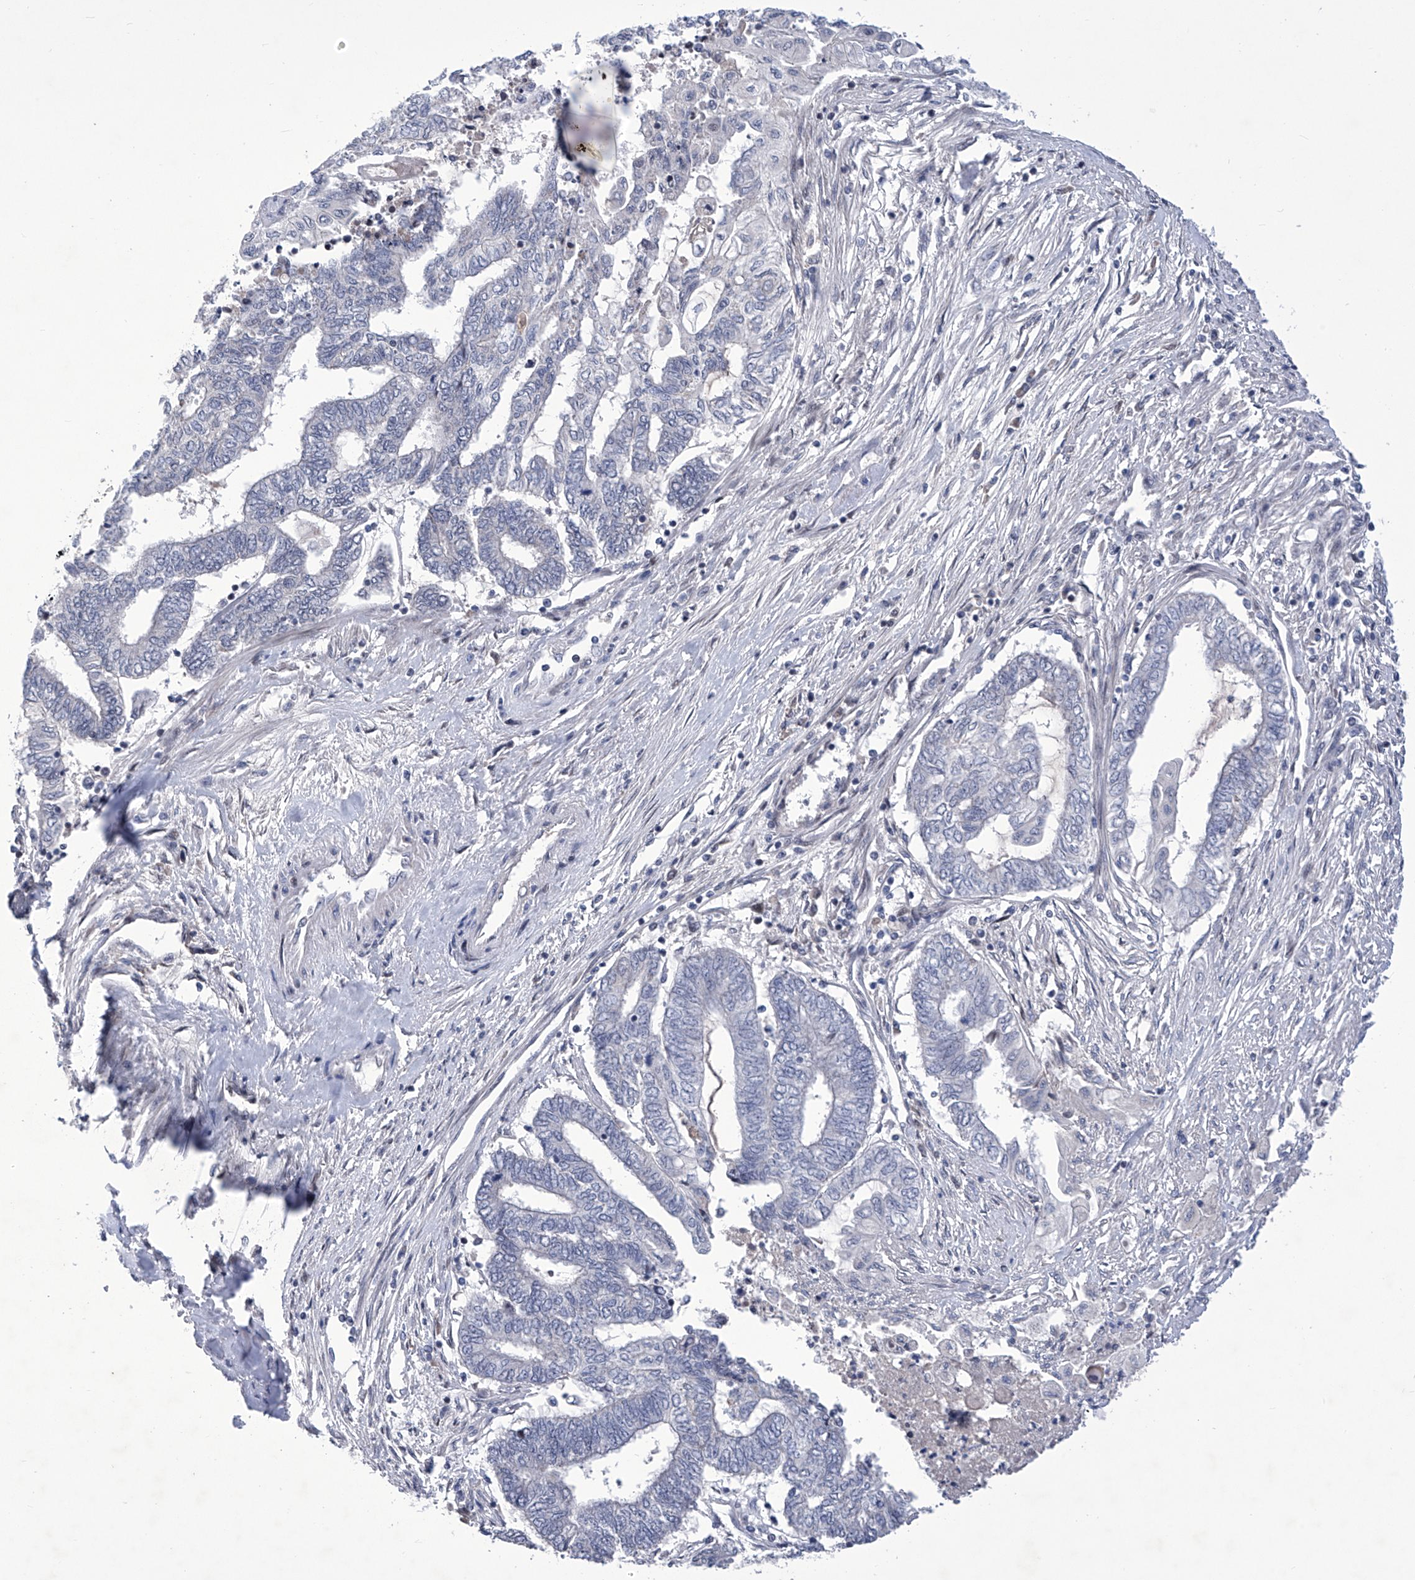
{"staining": {"intensity": "negative", "quantity": "none", "location": "none"}, "tissue": "endometrial cancer", "cell_type": "Tumor cells", "image_type": "cancer", "snomed": [{"axis": "morphology", "description": "Adenocarcinoma, NOS"}, {"axis": "topography", "description": "Uterus"}, {"axis": "topography", "description": "Endometrium"}], "caption": "There is no significant staining in tumor cells of adenocarcinoma (endometrial).", "gene": "NUFIP1", "patient": {"sex": "female", "age": 70}}